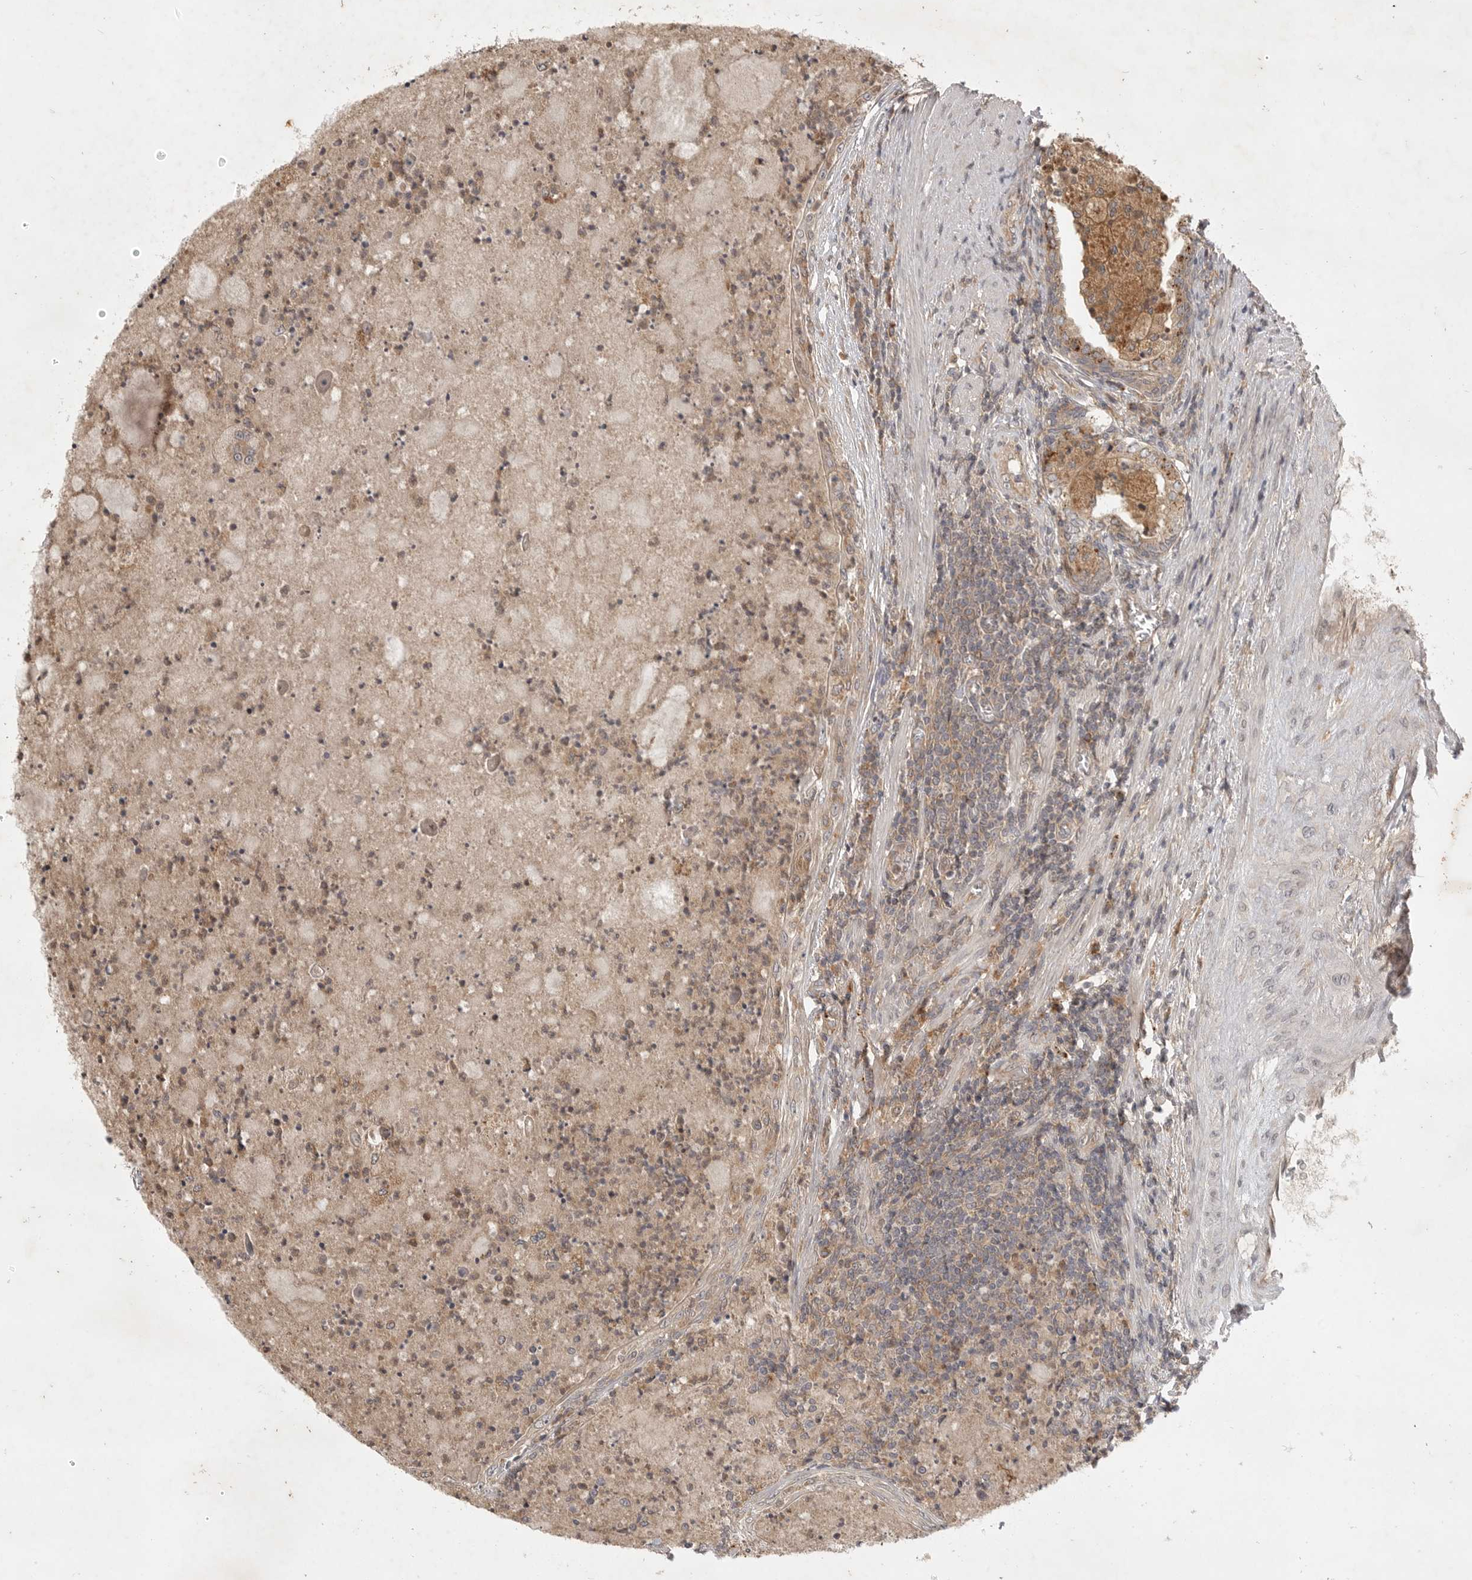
{"staining": {"intensity": "moderate", "quantity": ">75%", "location": "cytoplasmic/membranous"}, "tissue": "prostate", "cell_type": "Glandular cells", "image_type": "normal", "snomed": [{"axis": "morphology", "description": "Normal tissue, NOS"}, {"axis": "topography", "description": "Prostate"}], "caption": "This is an image of IHC staining of benign prostate, which shows moderate staining in the cytoplasmic/membranous of glandular cells.", "gene": "ZNF232", "patient": {"sex": "male", "age": 76}}